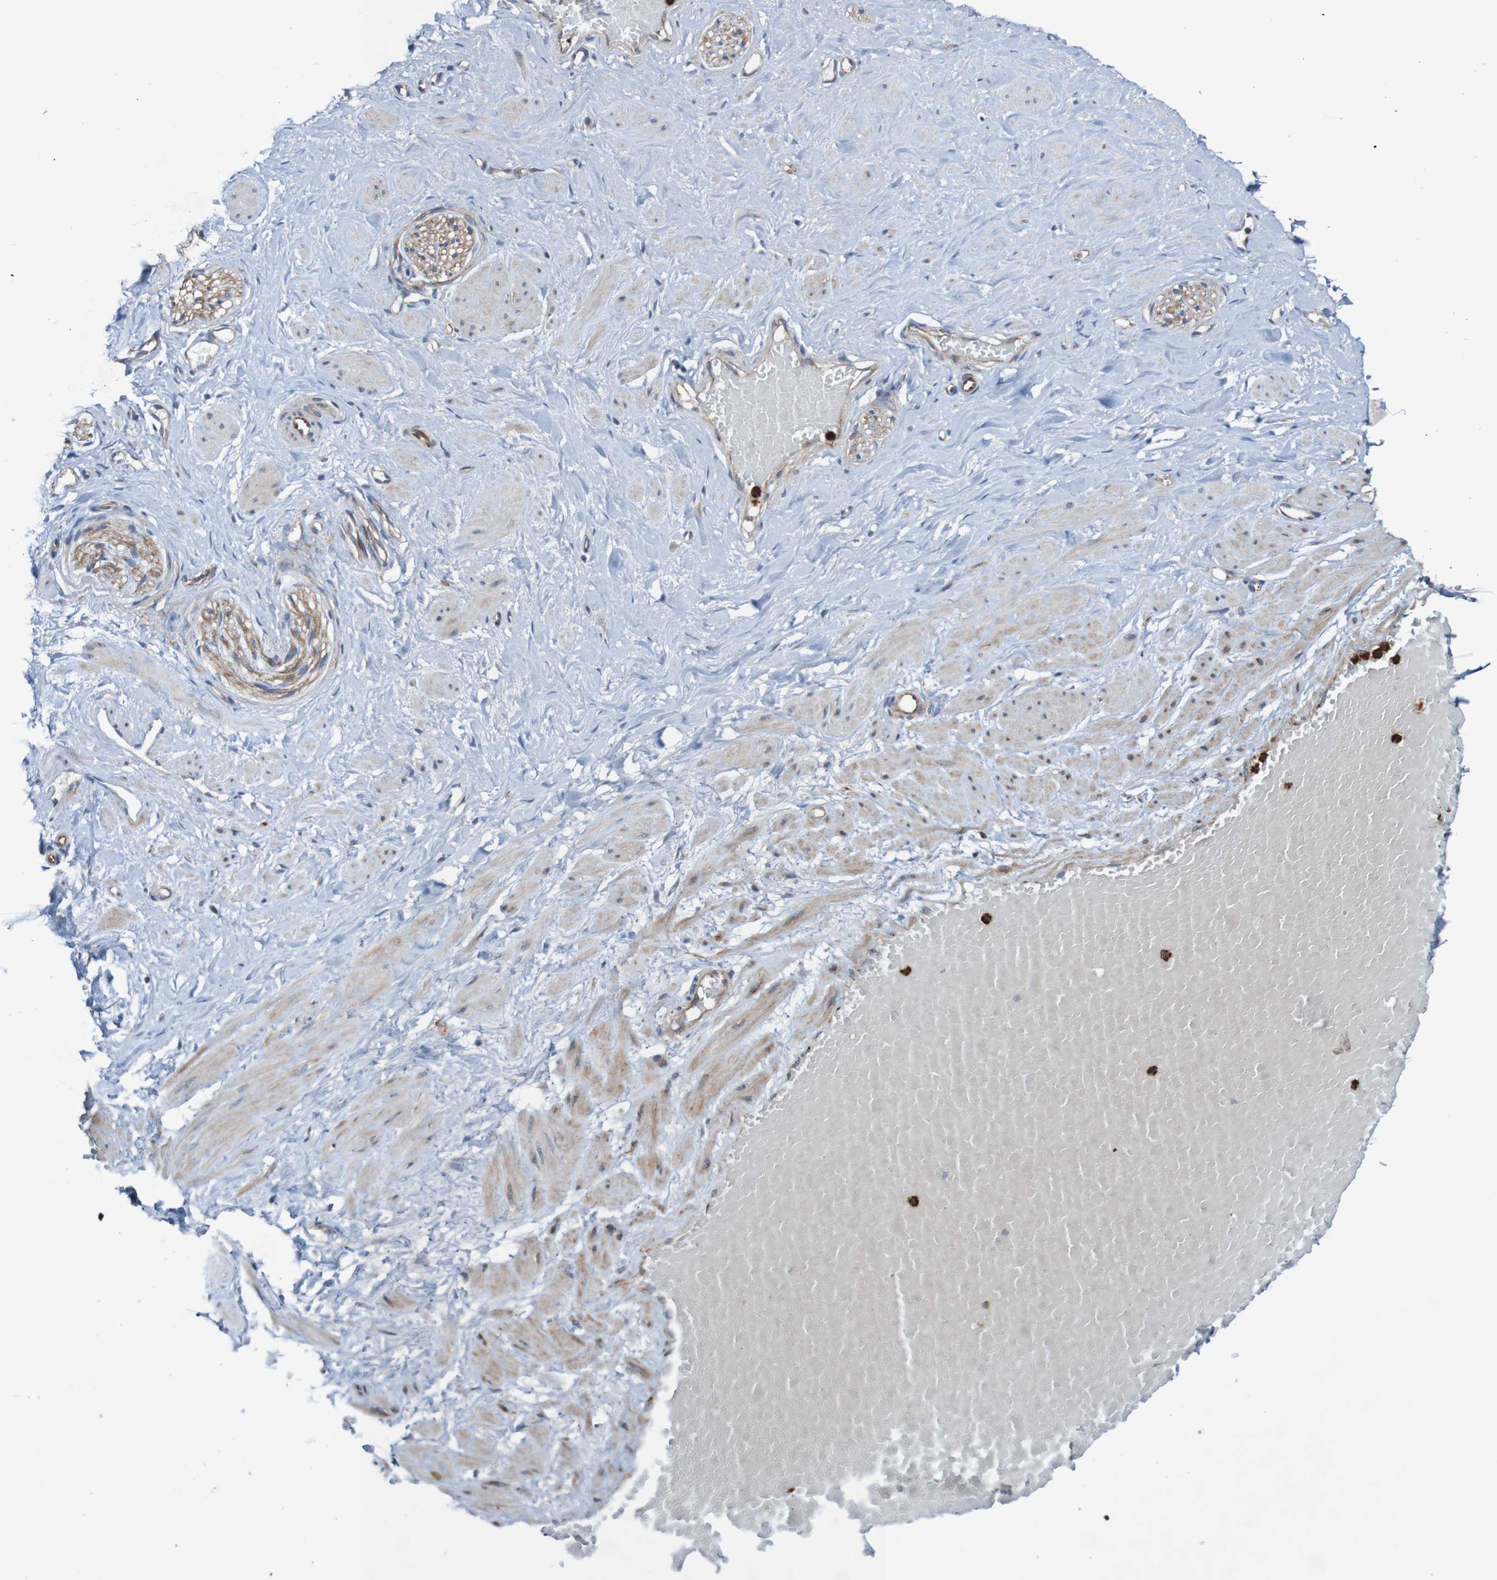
{"staining": {"intensity": "negative", "quantity": "none", "location": "none"}, "tissue": "adipose tissue", "cell_type": "Adipocytes", "image_type": "normal", "snomed": [{"axis": "morphology", "description": "Normal tissue, NOS"}, {"axis": "topography", "description": "Soft tissue"}, {"axis": "topography", "description": "Vascular tissue"}], "caption": "Immunohistochemical staining of benign human adipose tissue reveals no significant positivity in adipocytes.", "gene": "ST8SIA6", "patient": {"sex": "female", "age": 35}}